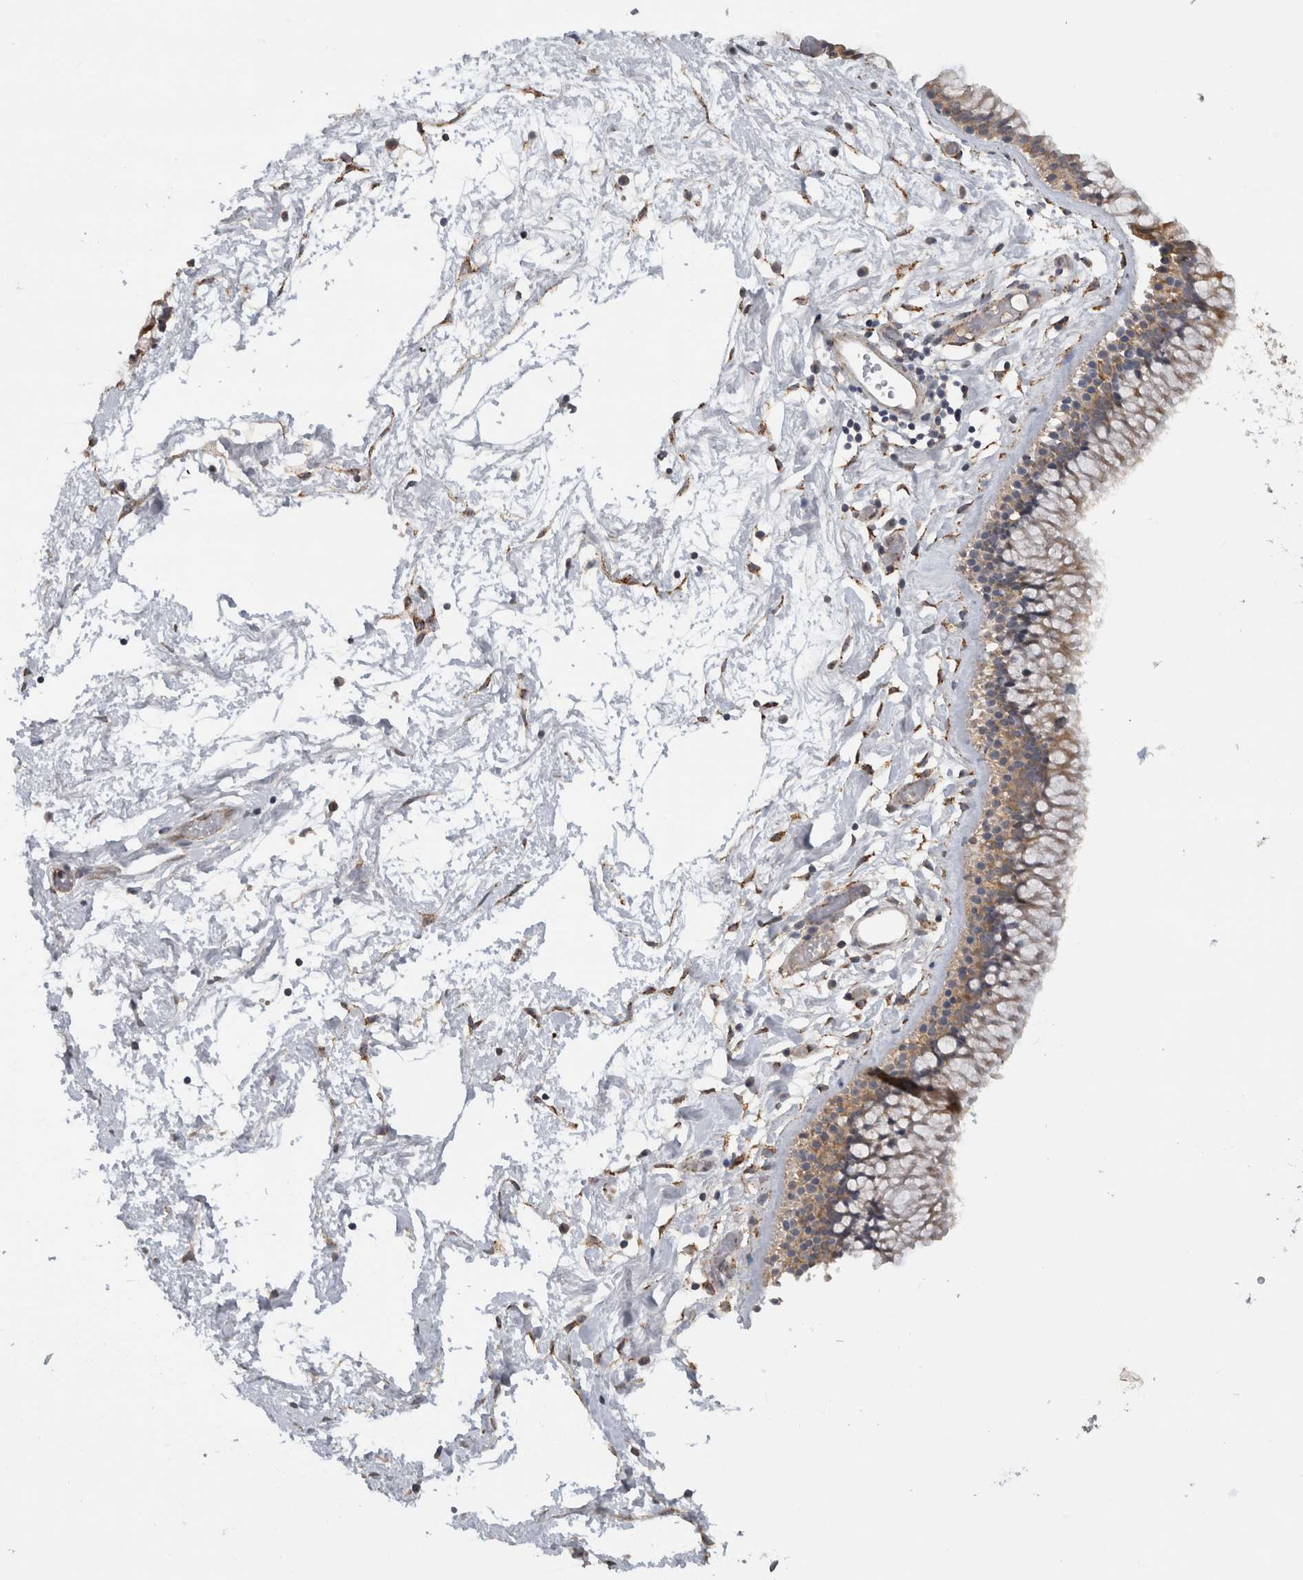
{"staining": {"intensity": "moderate", "quantity": "25%-75%", "location": "cytoplasmic/membranous,nuclear"}, "tissue": "nasopharynx", "cell_type": "Respiratory epithelial cells", "image_type": "normal", "snomed": [{"axis": "morphology", "description": "Normal tissue, NOS"}, {"axis": "morphology", "description": "Inflammation, NOS"}, {"axis": "topography", "description": "Nasopharynx"}], "caption": "Respiratory epithelial cells reveal medium levels of moderate cytoplasmic/membranous,nuclear positivity in about 25%-75% of cells in unremarkable human nasopharynx.", "gene": "DYRK2", "patient": {"sex": "male", "age": 48}}